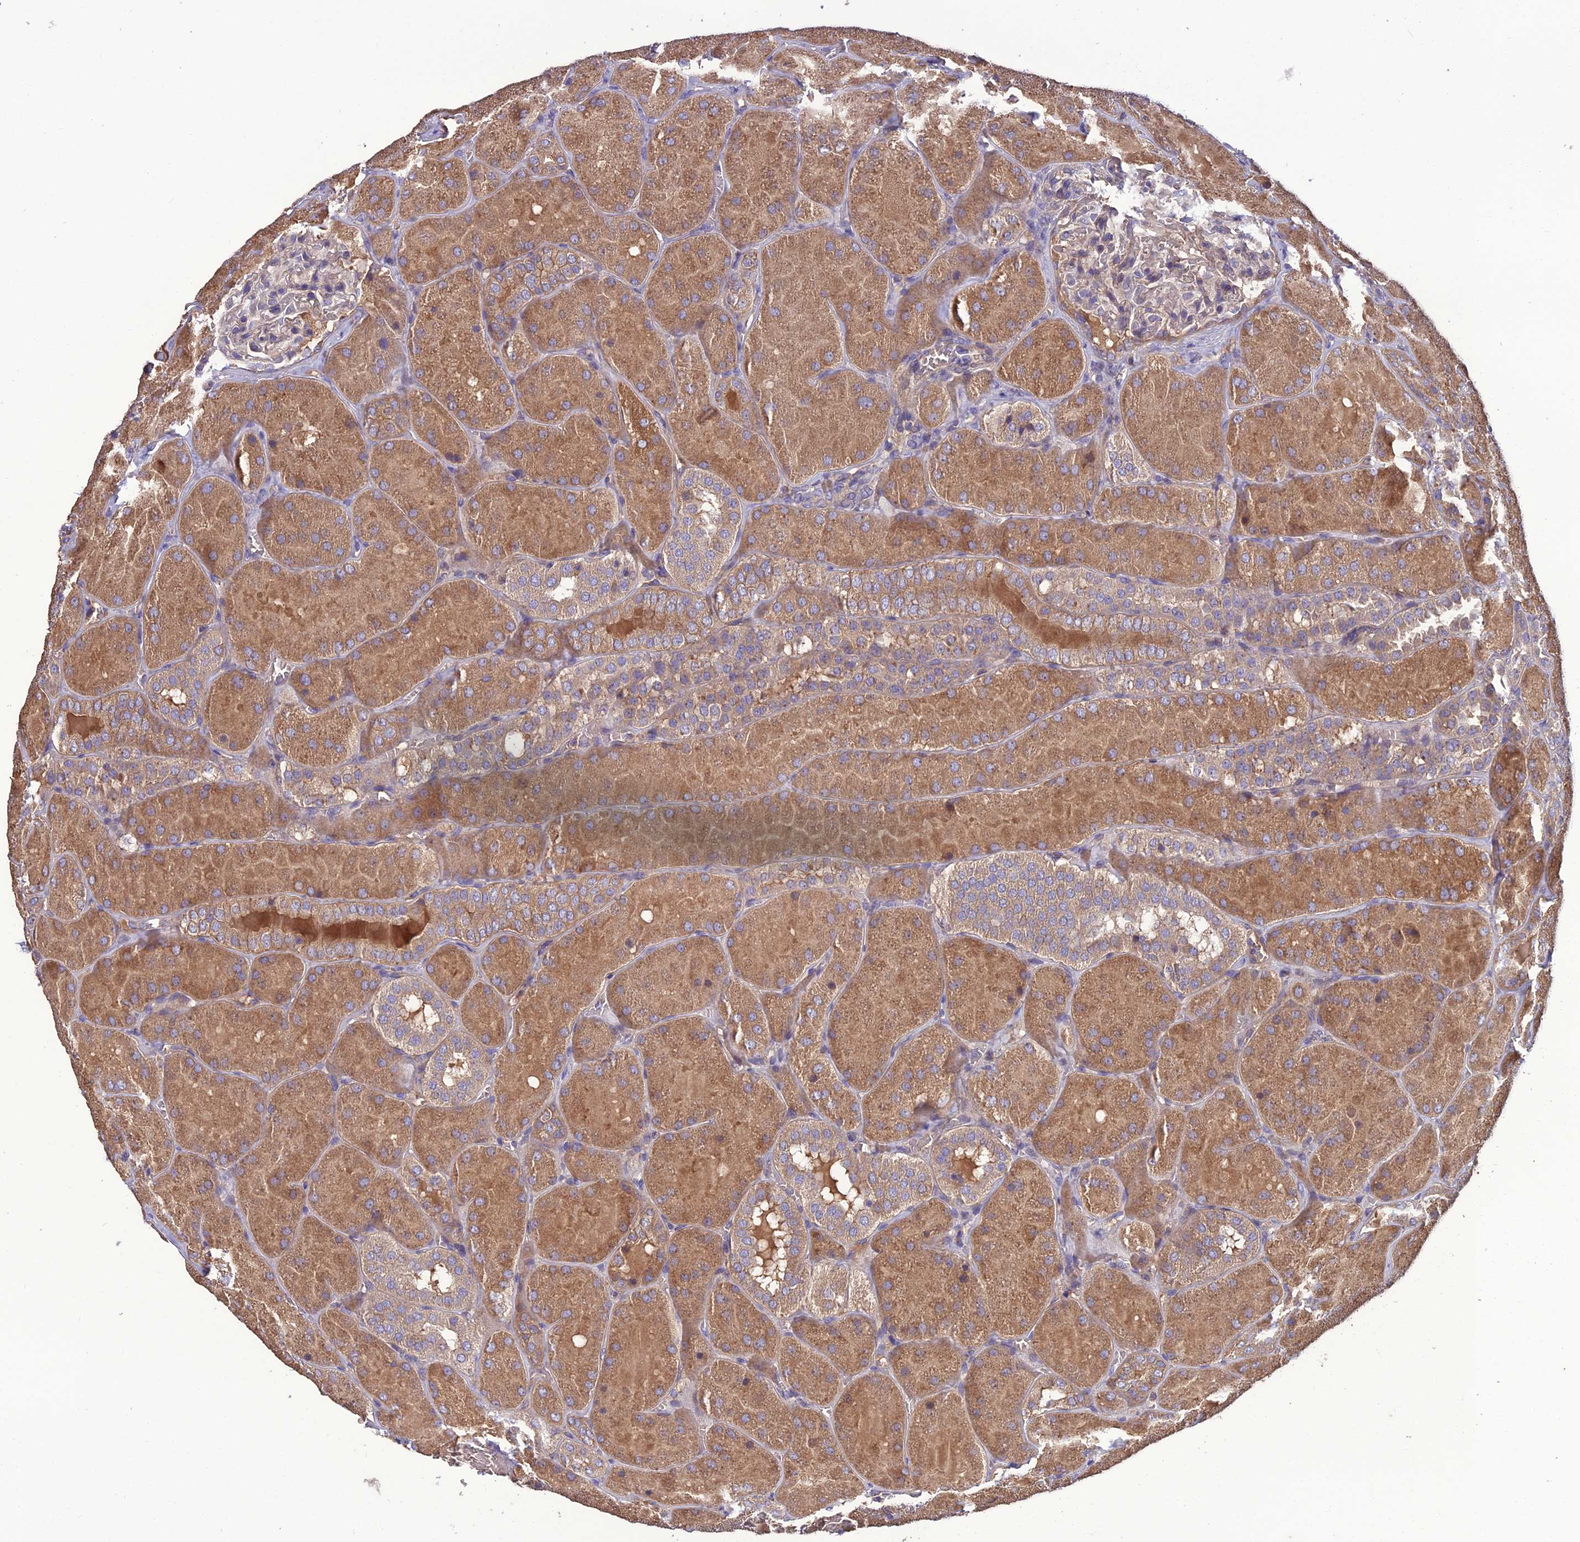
{"staining": {"intensity": "negative", "quantity": "none", "location": "none"}, "tissue": "kidney", "cell_type": "Cells in glomeruli", "image_type": "normal", "snomed": [{"axis": "morphology", "description": "Normal tissue, NOS"}, {"axis": "topography", "description": "Kidney"}], "caption": "The photomicrograph reveals no significant expression in cells in glomeruli of kidney. (IHC, brightfield microscopy, high magnification).", "gene": "GALR2", "patient": {"sex": "male", "age": 28}}